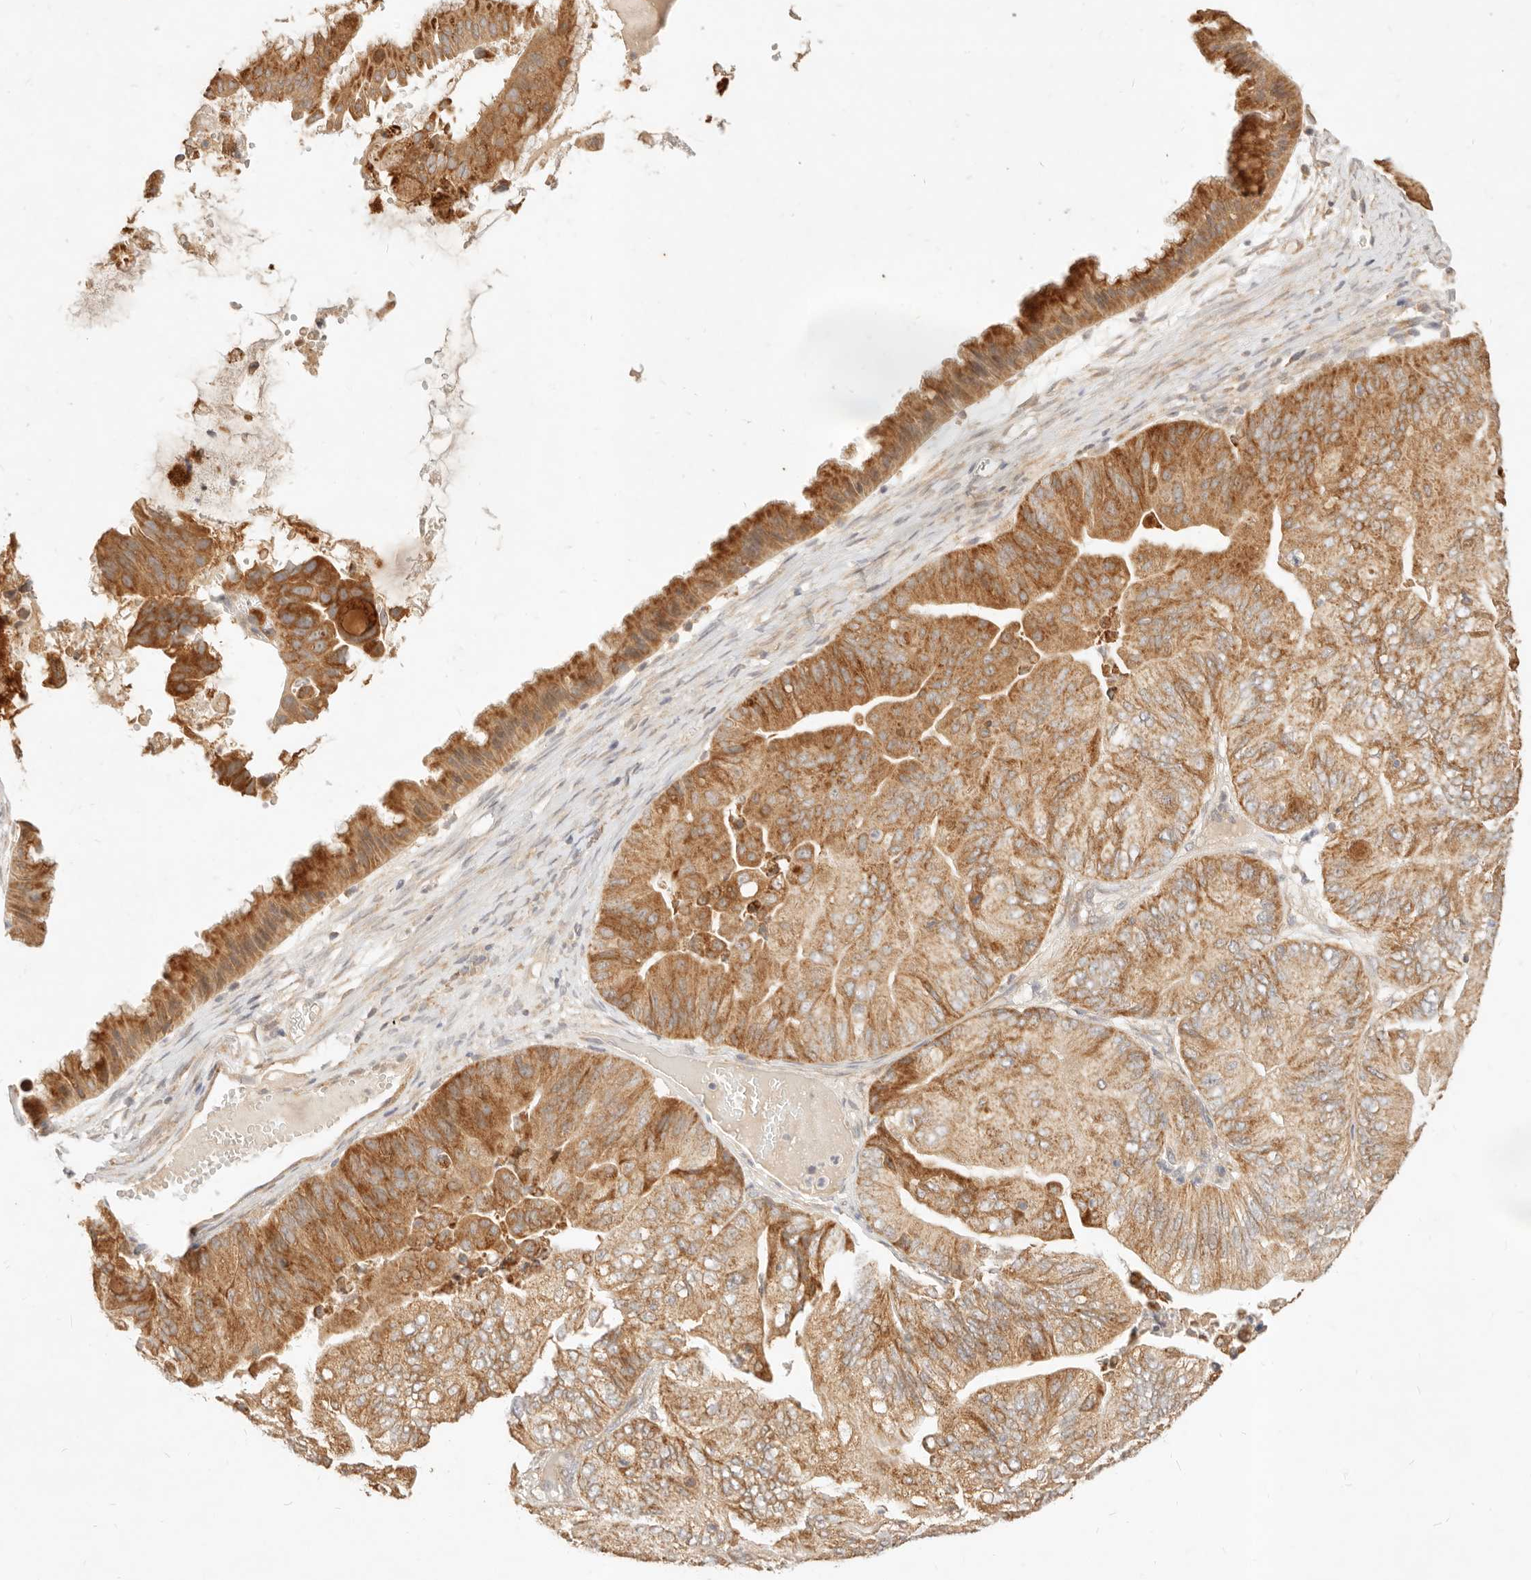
{"staining": {"intensity": "moderate", "quantity": ">75%", "location": "cytoplasmic/membranous"}, "tissue": "ovarian cancer", "cell_type": "Tumor cells", "image_type": "cancer", "snomed": [{"axis": "morphology", "description": "Cystadenocarcinoma, mucinous, NOS"}, {"axis": "topography", "description": "Ovary"}], "caption": "High-magnification brightfield microscopy of ovarian cancer (mucinous cystadenocarcinoma) stained with DAB (3,3'-diaminobenzidine) (brown) and counterstained with hematoxylin (blue). tumor cells exhibit moderate cytoplasmic/membranous expression is appreciated in about>75% of cells.", "gene": "RUBCNL", "patient": {"sex": "female", "age": 61}}